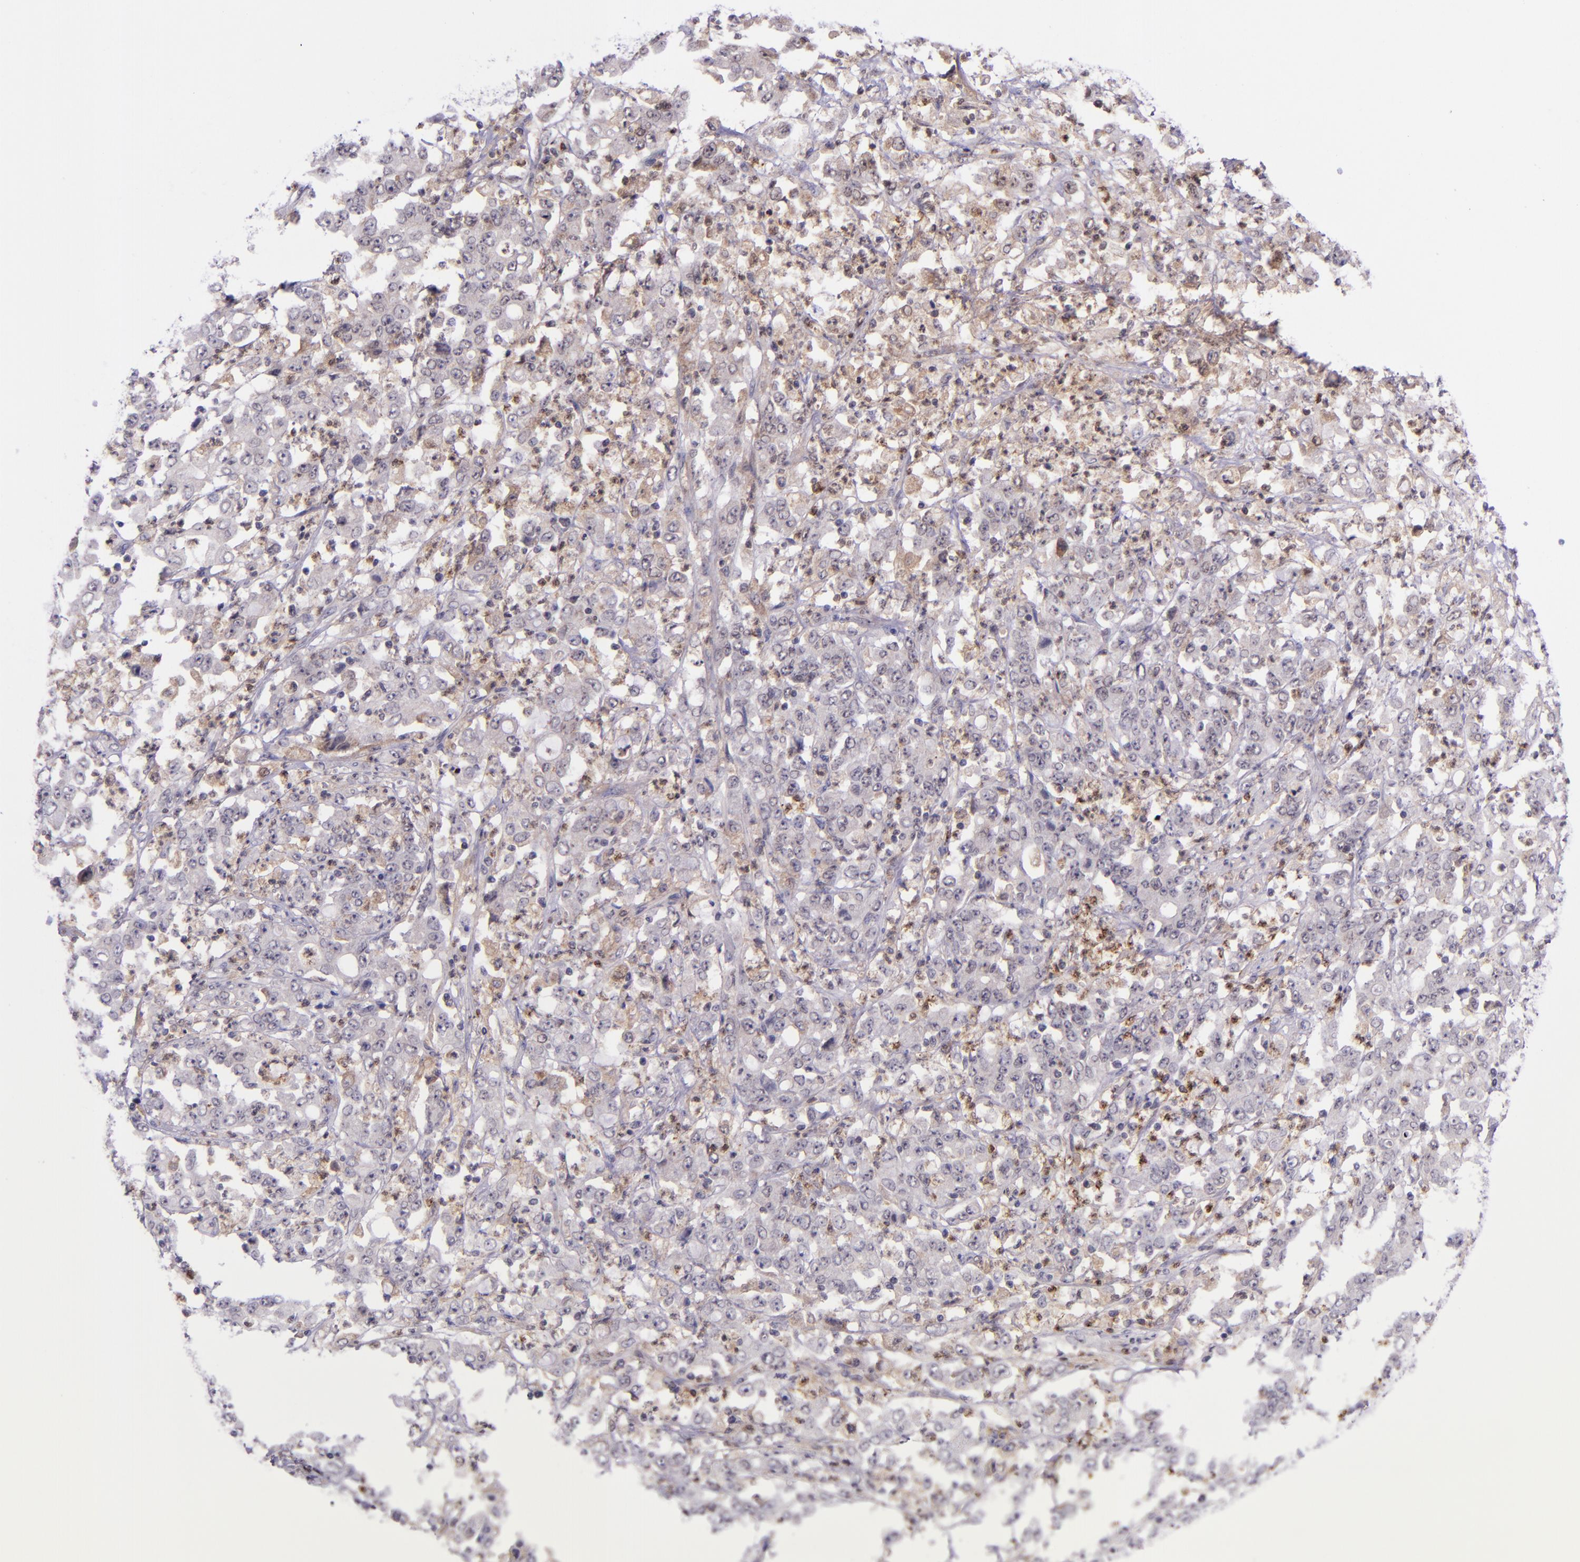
{"staining": {"intensity": "weak", "quantity": "25%-75%", "location": "cytoplasmic/membranous"}, "tissue": "stomach cancer", "cell_type": "Tumor cells", "image_type": "cancer", "snomed": [{"axis": "morphology", "description": "Adenocarcinoma, NOS"}, {"axis": "topography", "description": "Stomach, lower"}], "caption": "Stomach cancer (adenocarcinoma) tissue shows weak cytoplasmic/membranous staining in approximately 25%-75% of tumor cells, visualized by immunohistochemistry.", "gene": "SELL", "patient": {"sex": "female", "age": 71}}